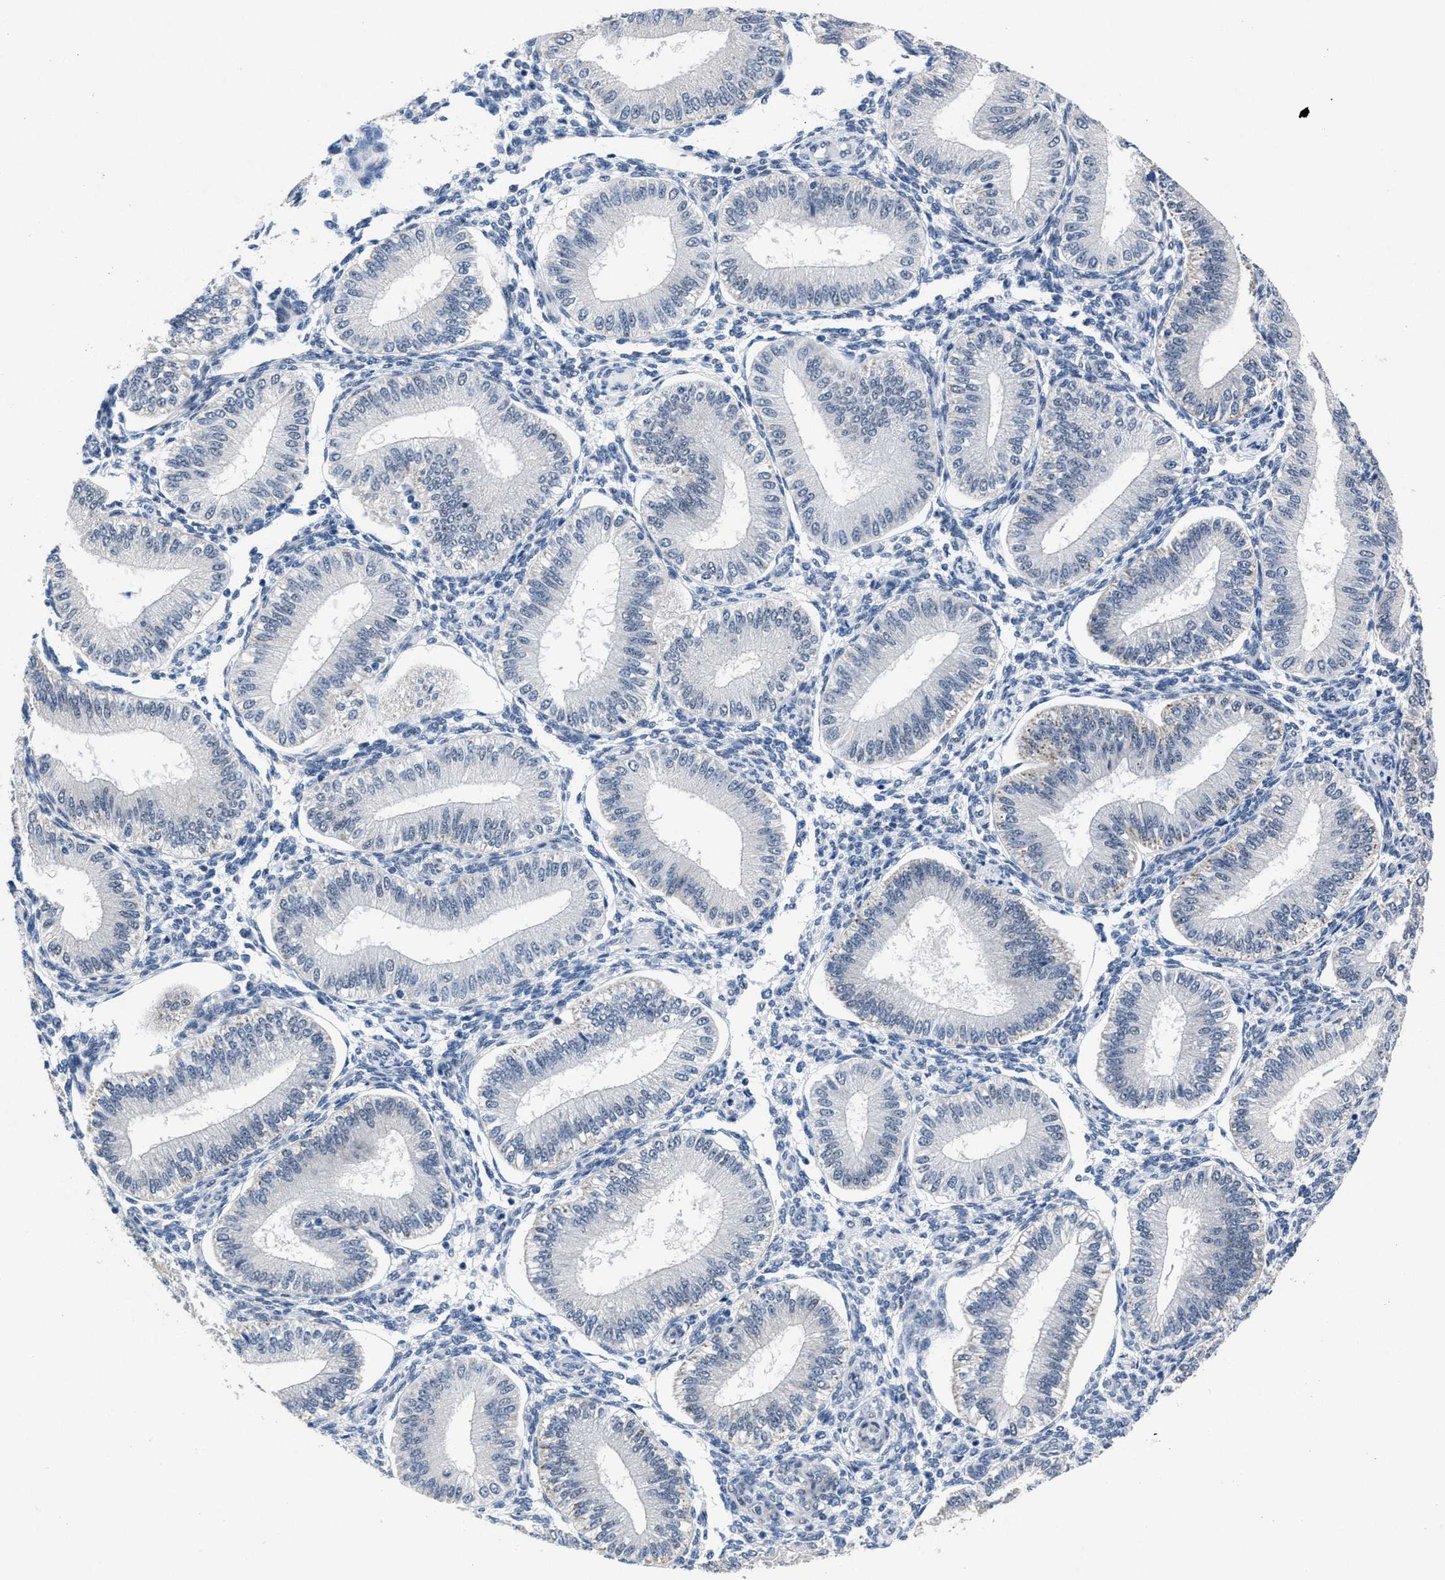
{"staining": {"intensity": "negative", "quantity": "none", "location": "none"}, "tissue": "endometrium", "cell_type": "Cells in endometrial stroma", "image_type": "normal", "snomed": [{"axis": "morphology", "description": "Normal tissue, NOS"}, {"axis": "topography", "description": "Endometrium"}], "caption": "Micrograph shows no significant protein staining in cells in endometrial stroma of benign endometrium. The staining is performed using DAB brown chromogen with nuclei counter-stained in using hematoxylin.", "gene": "ID3", "patient": {"sex": "female", "age": 39}}